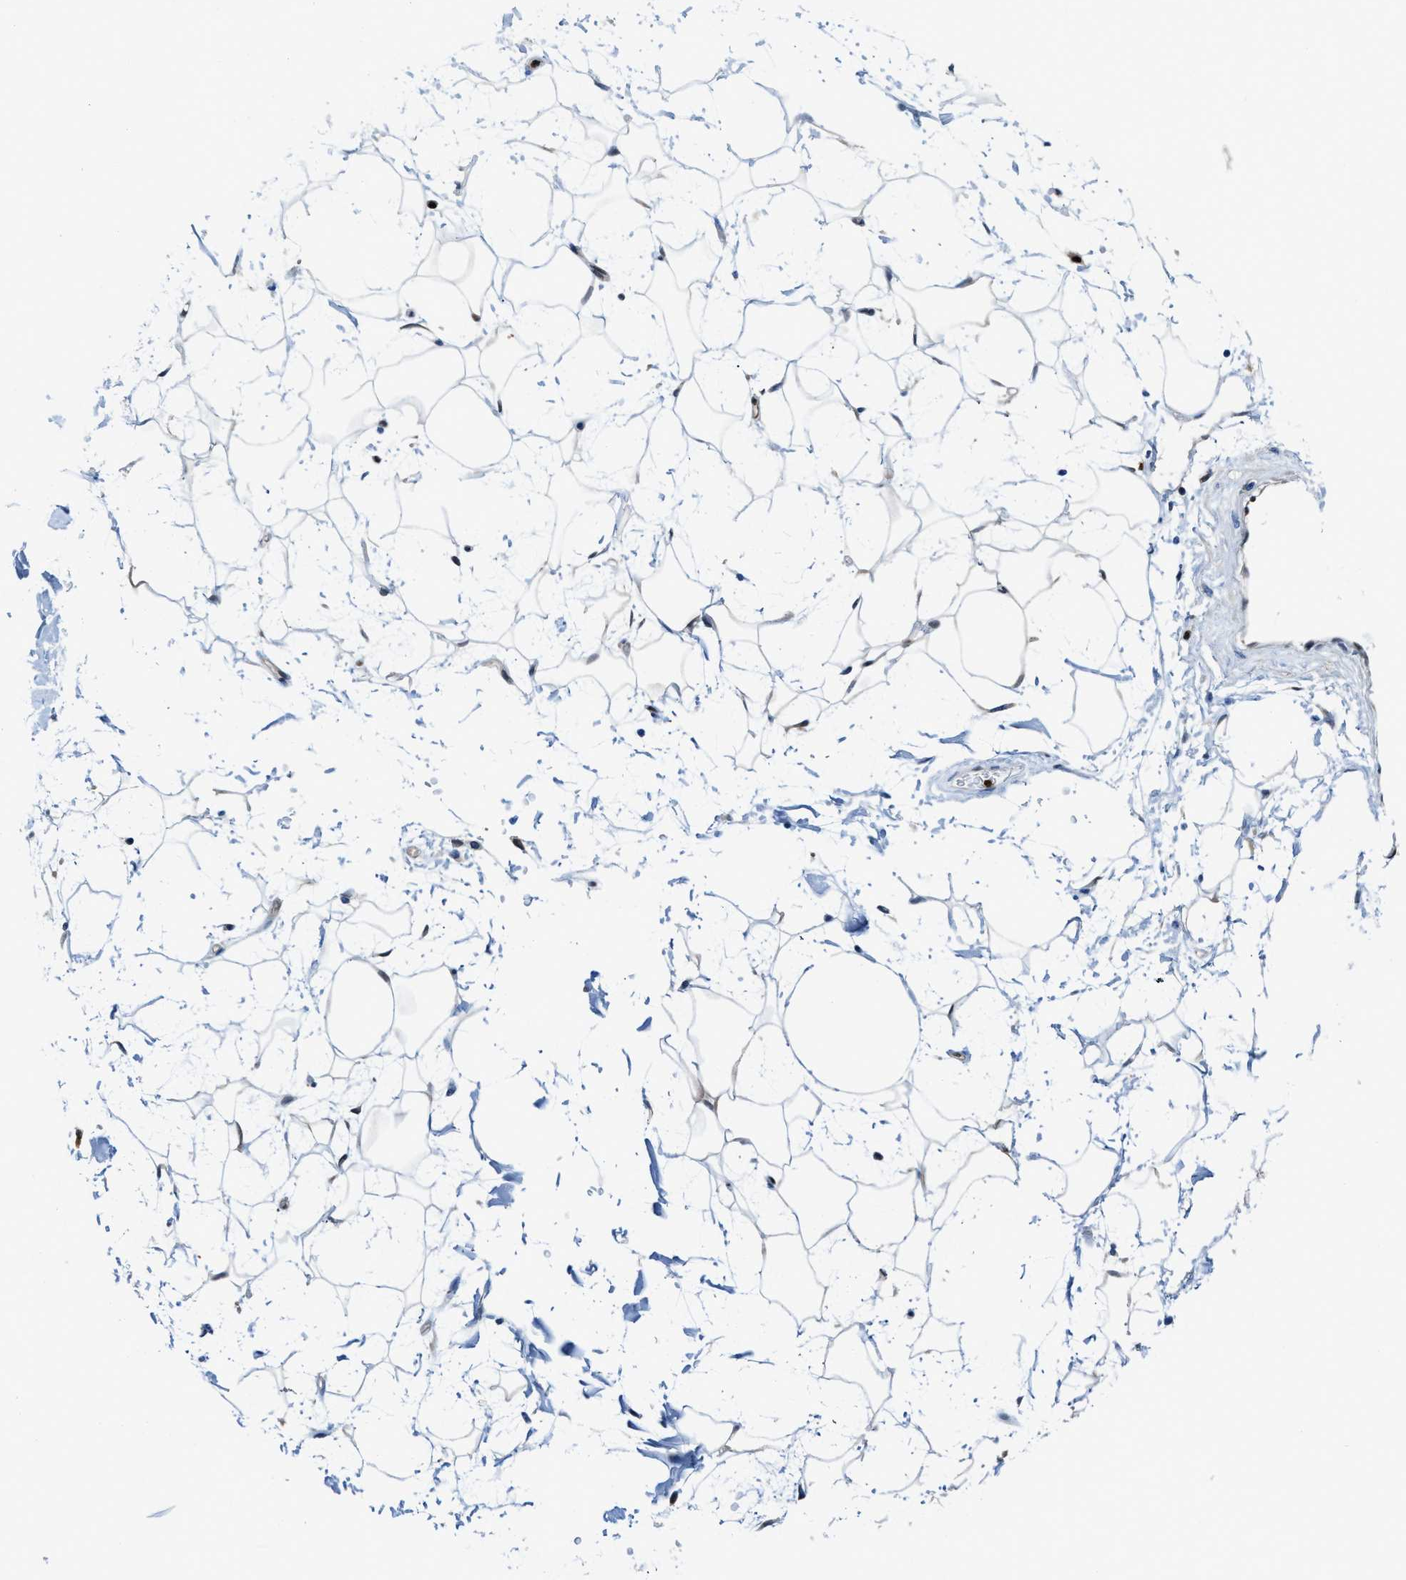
{"staining": {"intensity": "moderate", "quantity": "<25%", "location": "nuclear"}, "tissue": "adipose tissue", "cell_type": "Adipocytes", "image_type": "normal", "snomed": [{"axis": "morphology", "description": "Normal tissue, NOS"}, {"axis": "topography", "description": "Soft tissue"}], "caption": "About <25% of adipocytes in normal human adipose tissue show moderate nuclear protein staining as visualized by brown immunohistochemical staining.", "gene": "LTA4H", "patient": {"sex": "male", "age": 72}}